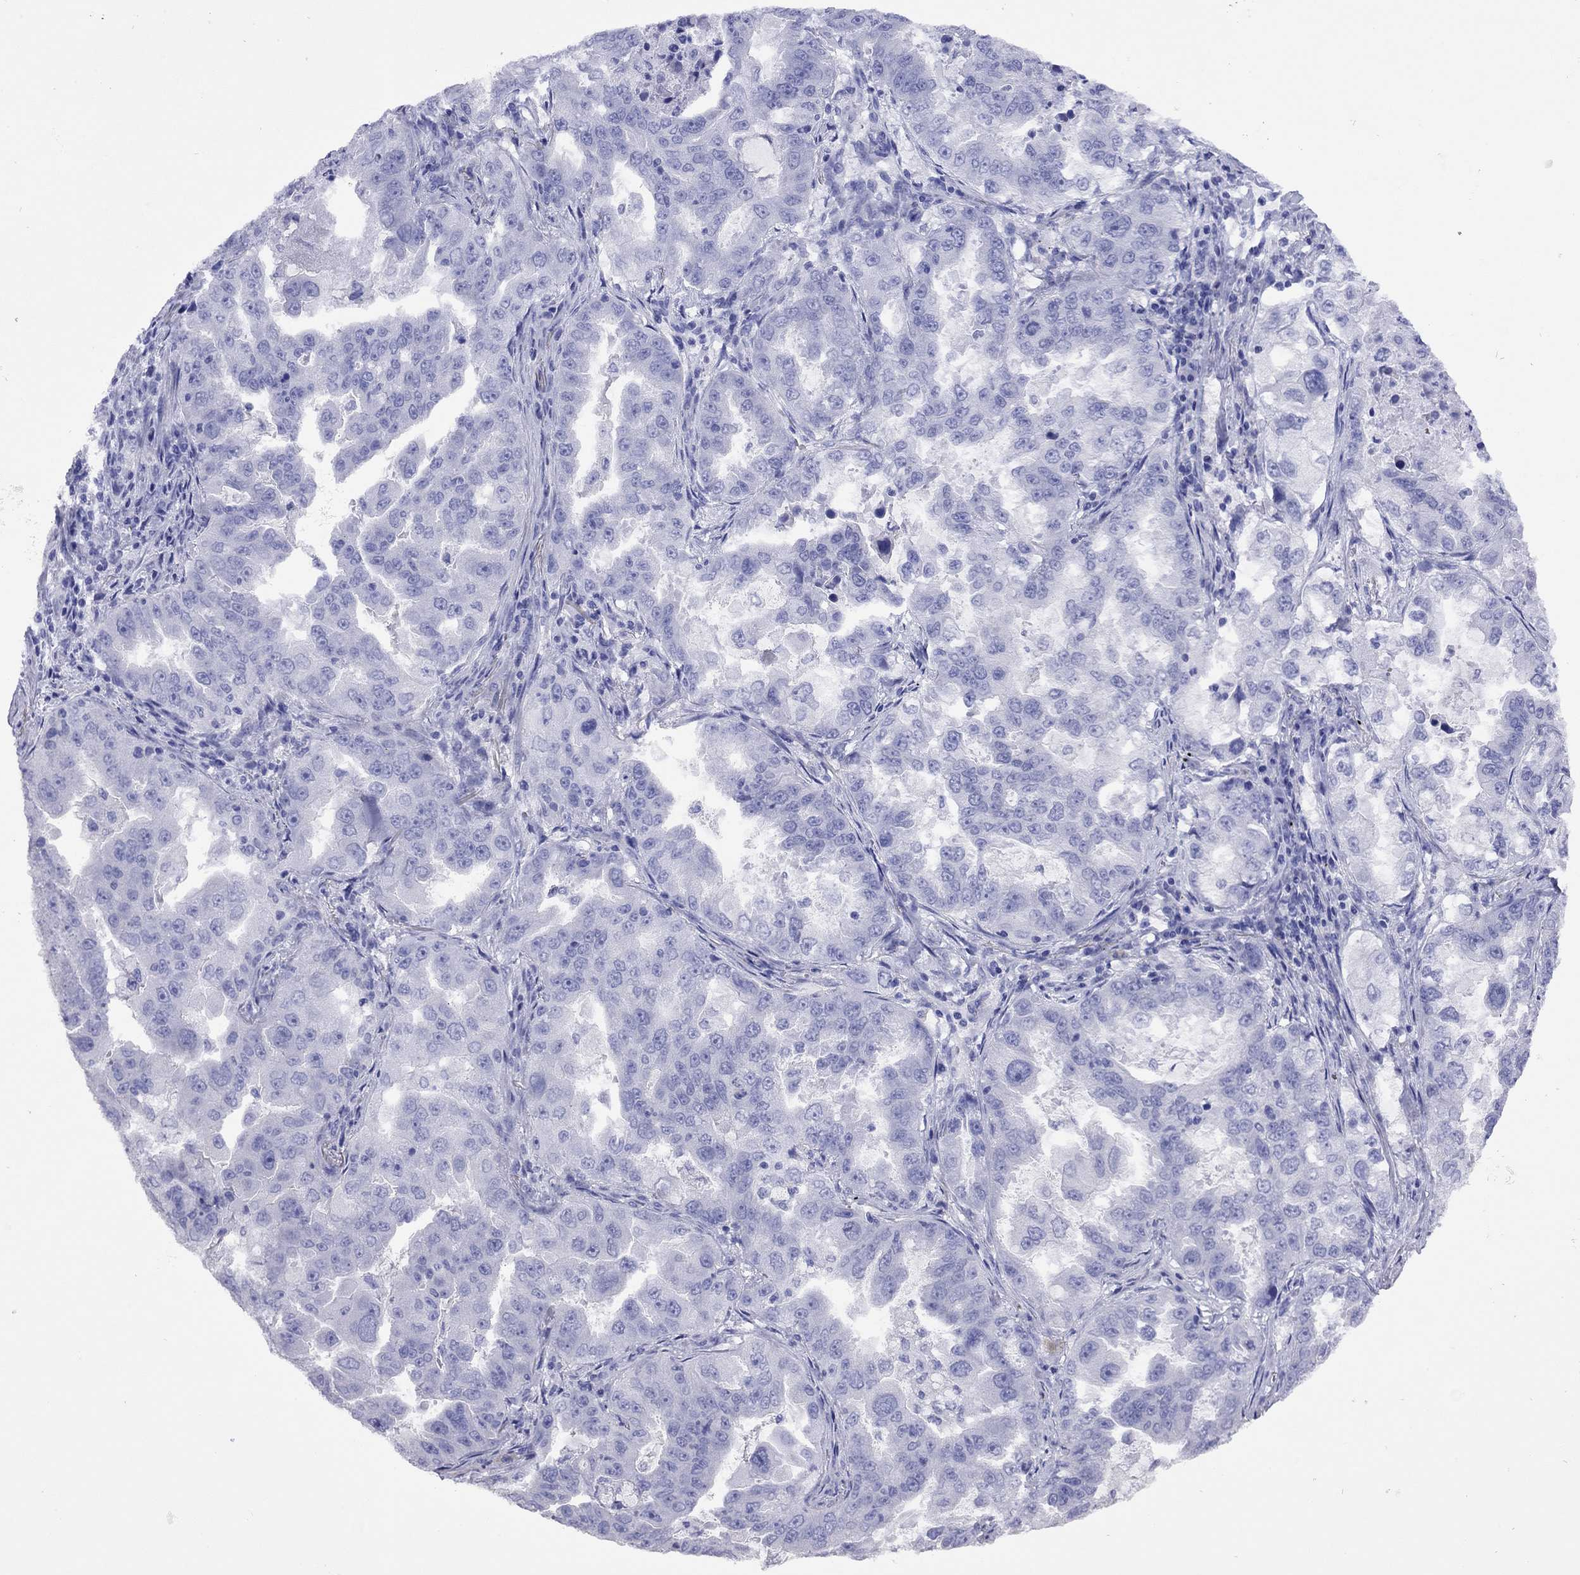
{"staining": {"intensity": "negative", "quantity": "none", "location": "none"}, "tissue": "lung cancer", "cell_type": "Tumor cells", "image_type": "cancer", "snomed": [{"axis": "morphology", "description": "Adenocarcinoma, NOS"}, {"axis": "topography", "description": "Lung"}], "caption": "This is an immunohistochemistry histopathology image of human adenocarcinoma (lung). There is no positivity in tumor cells.", "gene": "KIAA2012", "patient": {"sex": "female", "age": 61}}